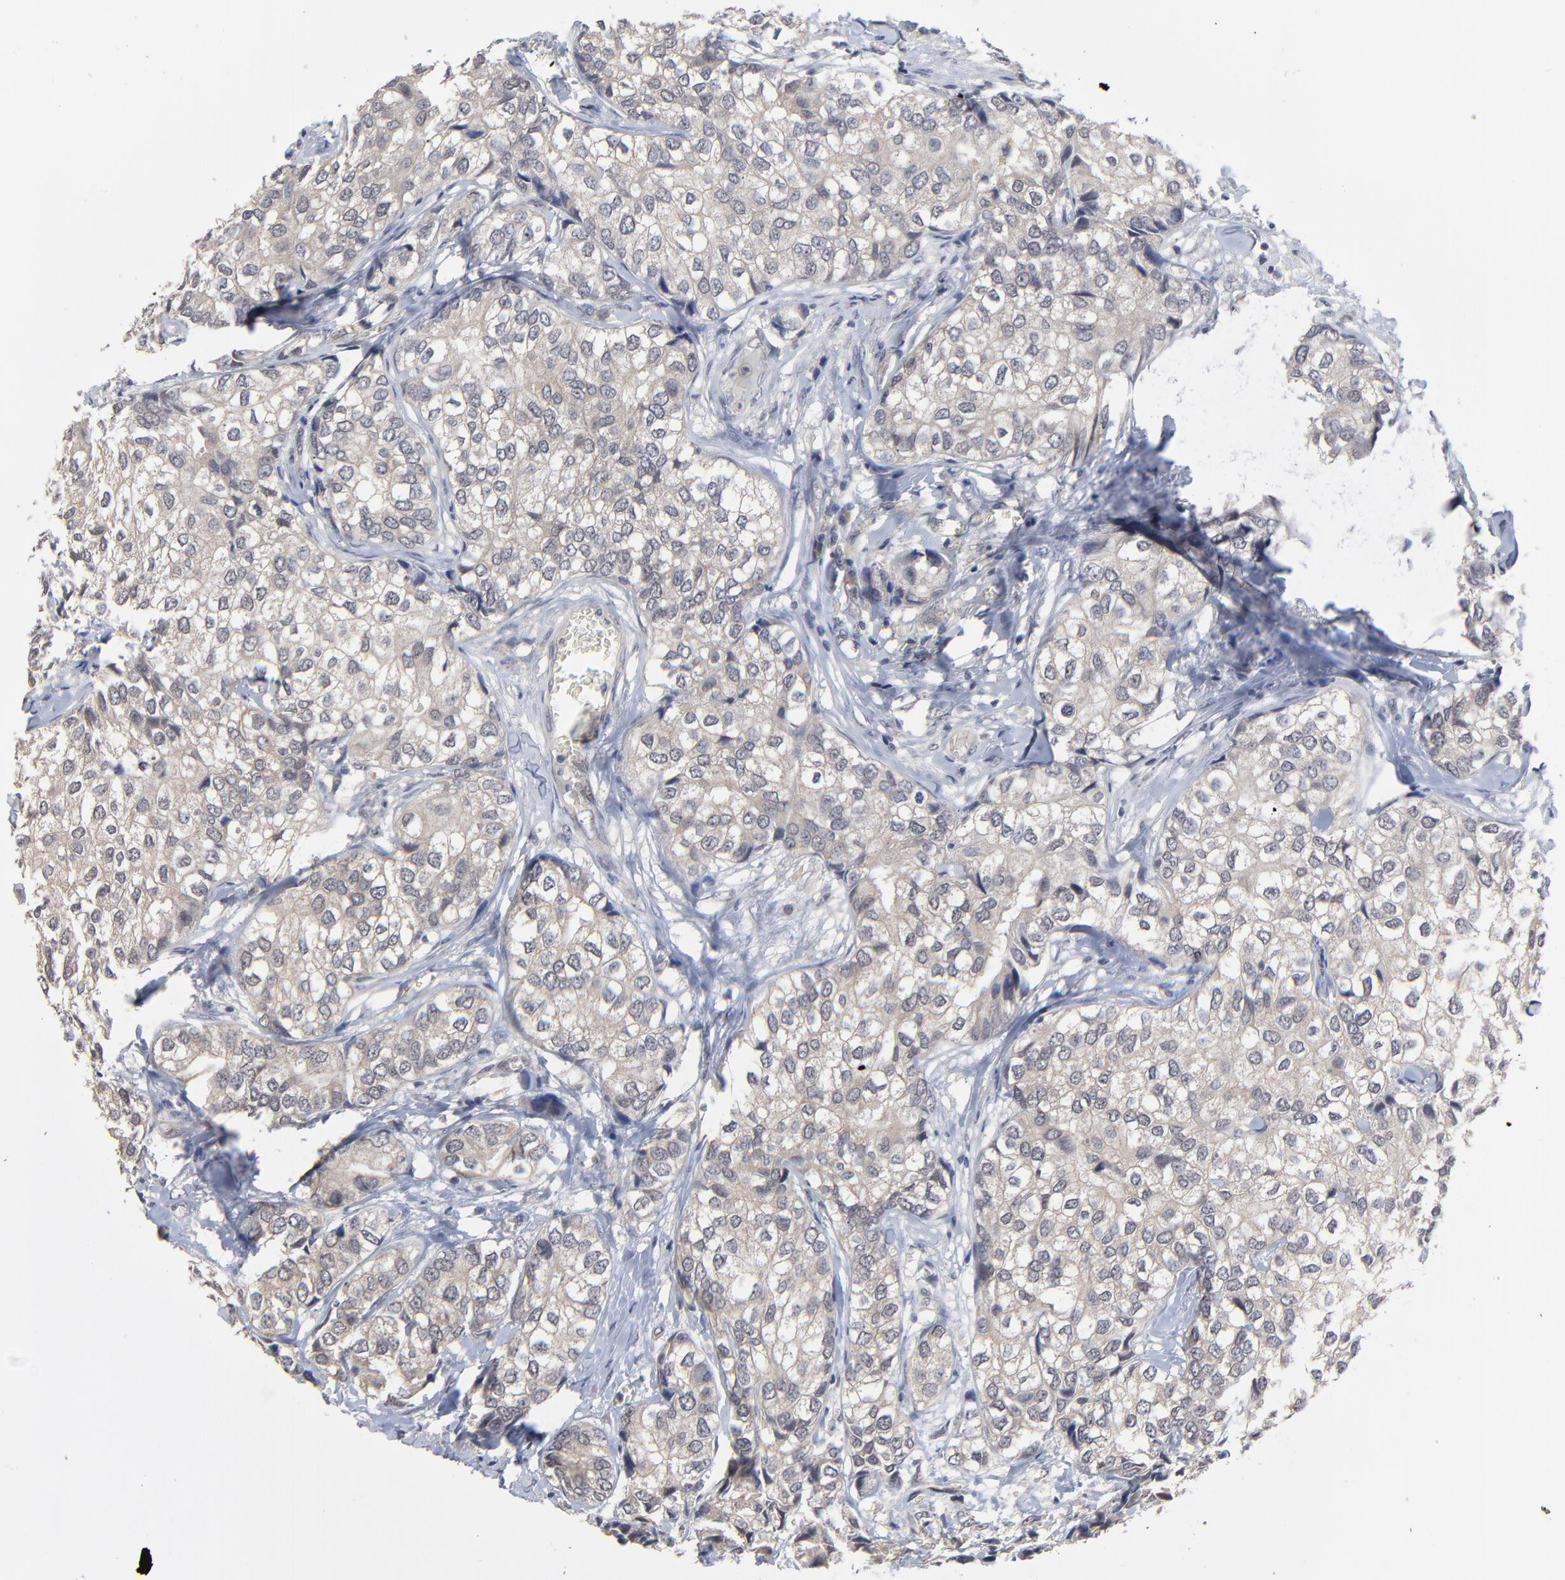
{"staining": {"intensity": "weak", "quantity": ">75%", "location": "cytoplasmic/membranous"}, "tissue": "breast cancer", "cell_type": "Tumor cells", "image_type": "cancer", "snomed": [{"axis": "morphology", "description": "Duct carcinoma"}, {"axis": "topography", "description": "Breast"}], "caption": "Breast intraductal carcinoma tissue displays weak cytoplasmic/membranous staining in about >75% of tumor cells", "gene": "FAM199X", "patient": {"sex": "female", "age": 68}}